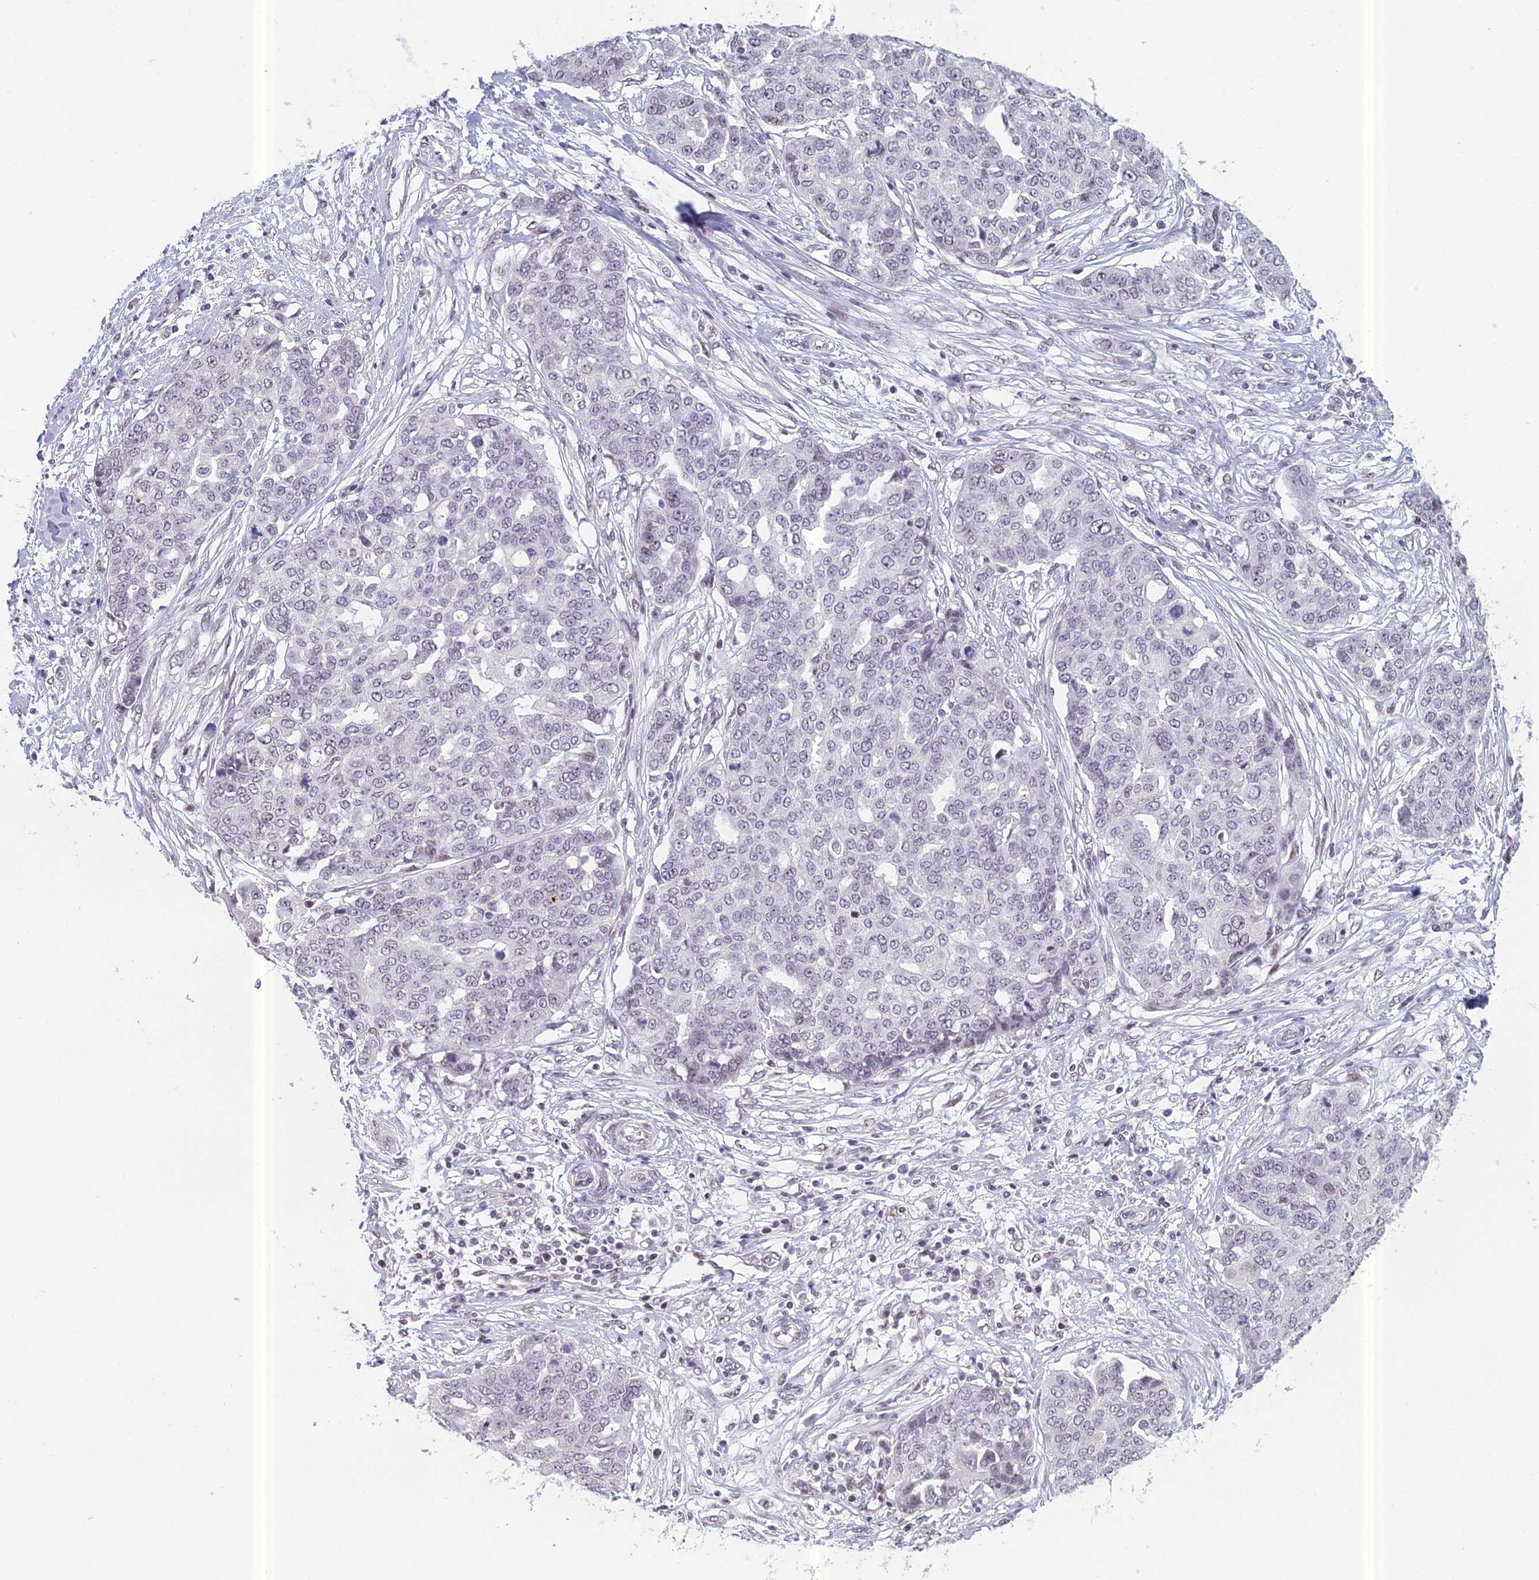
{"staining": {"intensity": "negative", "quantity": "none", "location": "none"}, "tissue": "ovarian cancer", "cell_type": "Tumor cells", "image_type": "cancer", "snomed": [{"axis": "morphology", "description": "Cystadenocarcinoma, serous, NOS"}, {"axis": "topography", "description": "Soft tissue"}, {"axis": "topography", "description": "Ovary"}], "caption": "Serous cystadenocarcinoma (ovarian) was stained to show a protein in brown. There is no significant staining in tumor cells.", "gene": "RGS17", "patient": {"sex": "female", "age": 57}}